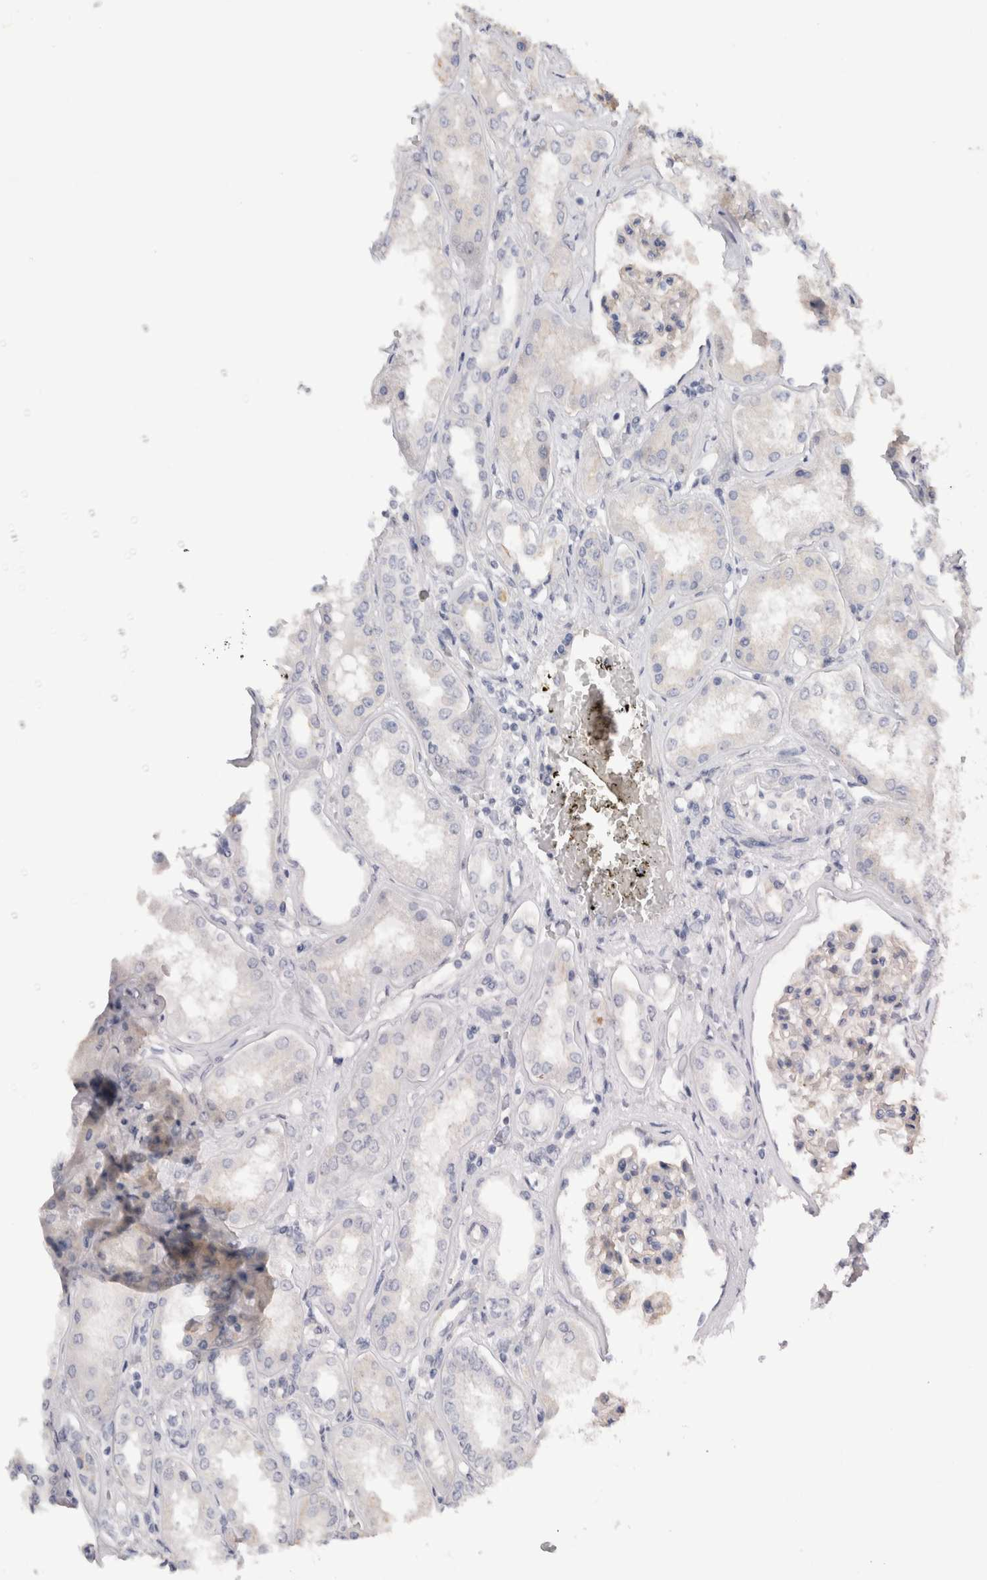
{"staining": {"intensity": "negative", "quantity": "none", "location": "none"}, "tissue": "kidney", "cell_type": "Cells in glomeruli", "image_type": "normal", "snomed": [{"axis": "morphology", "description": "Normal tissue, NOS"}, {"axis": "topography", "description": "Kidney"}], "caption": "Immunohistochemical staining of unremarkable human kidney shows no significant expression in cells in glomeruli.", "gene": "AFP", "patient": {"sex": "female", "age": 56}}